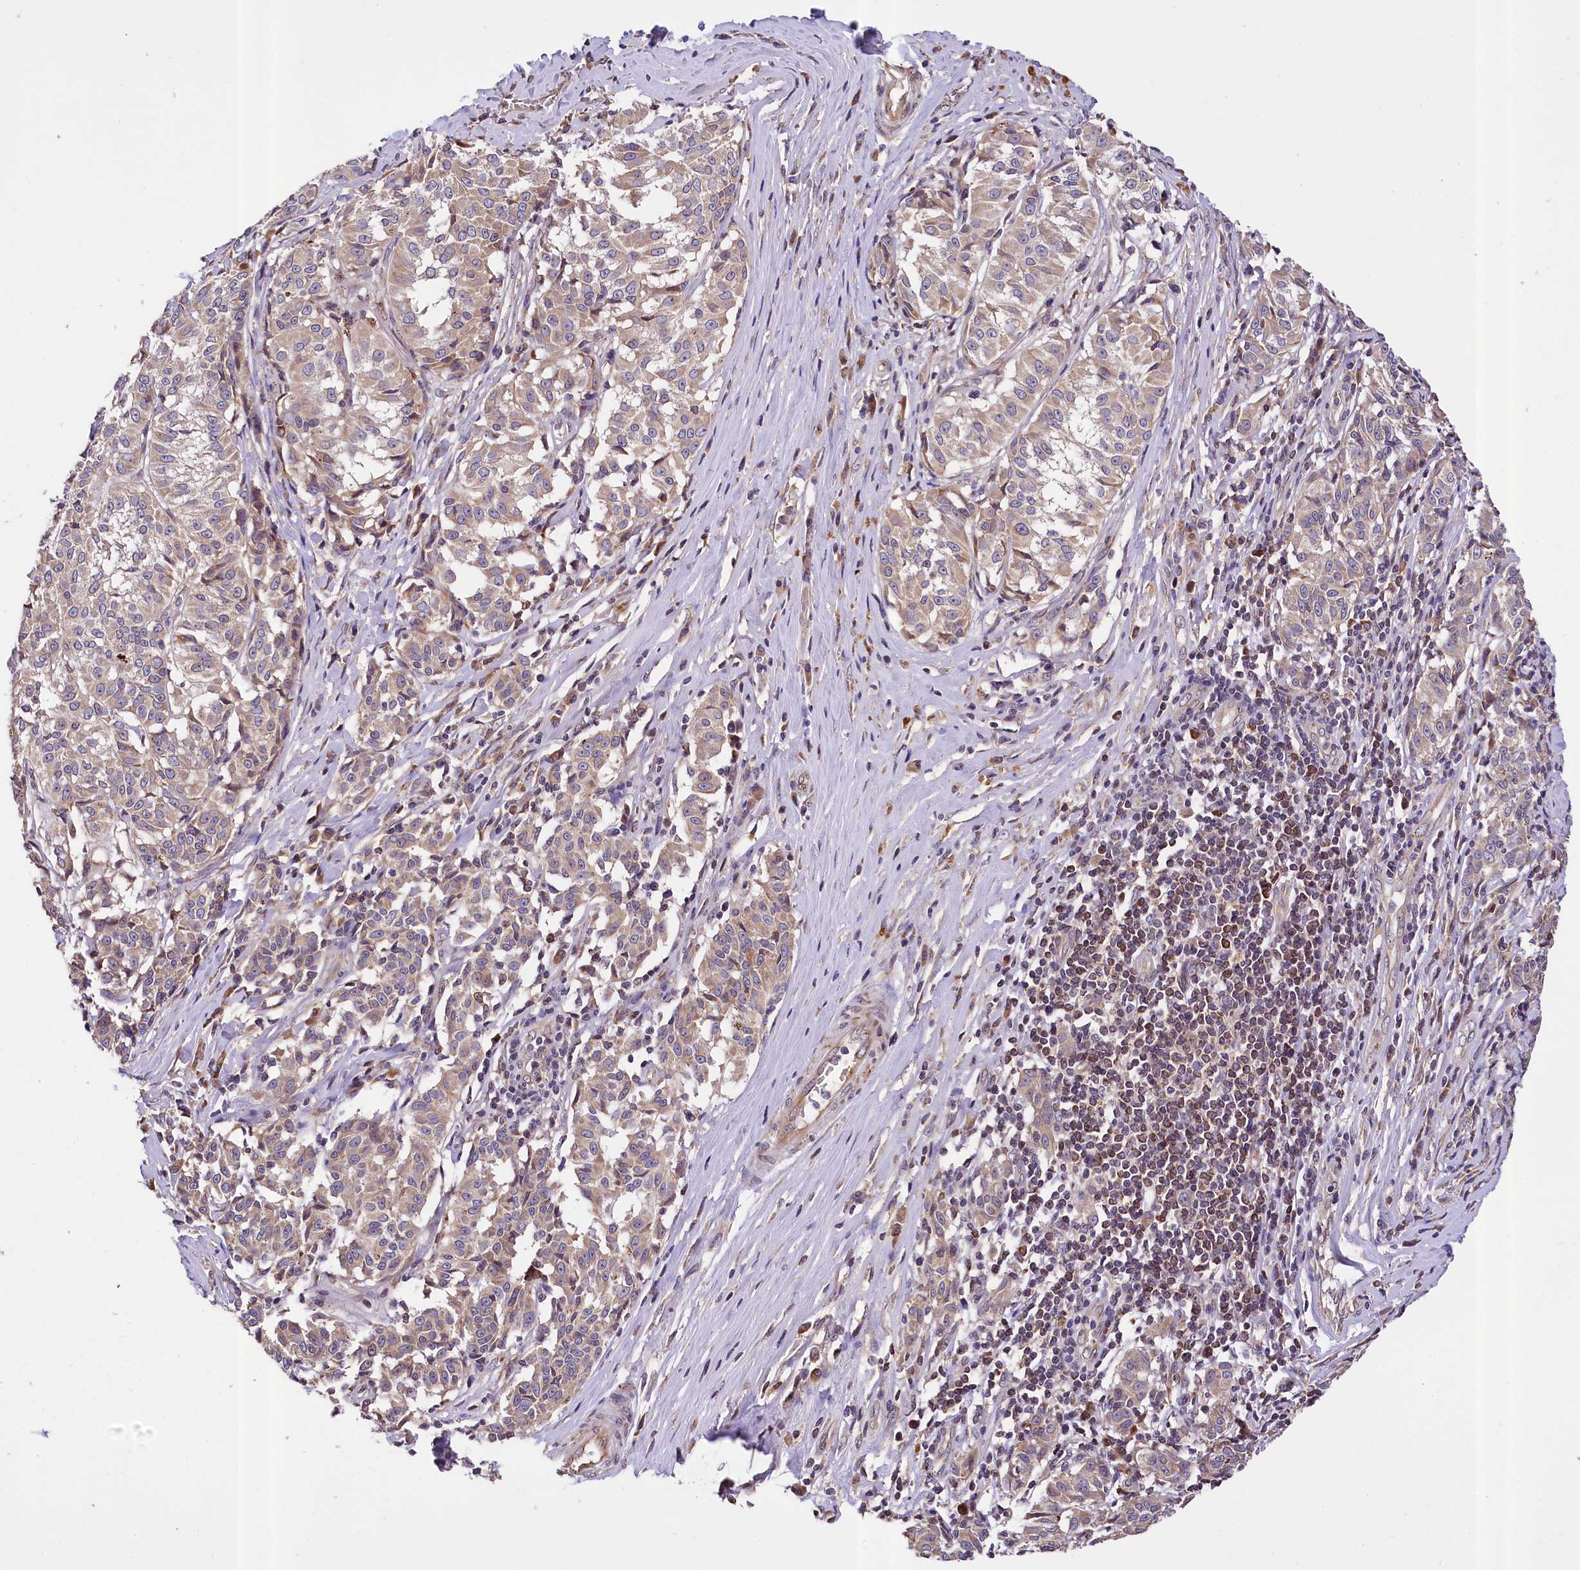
{"staining": {"intensity": "moderate", "quantity": ">75%", "location": "cytoplasmic/membranous"}, "tissue": "melanoma", "cell_type": "Tumor cells", "image_type": "cancer", "snomed": [{"axis": "morphology", "description": "Malignant melanoma, NOS"}, {"axis": "topography", "description": "Skin"}], "caption": "IHC of melanoma demonstrates medium levels of moderate cytoplasmic/membranous positivity in about >75% of tumor cells.", "gene": "SUPV3L1", "patient": {"sex": "female", "age": 72}}